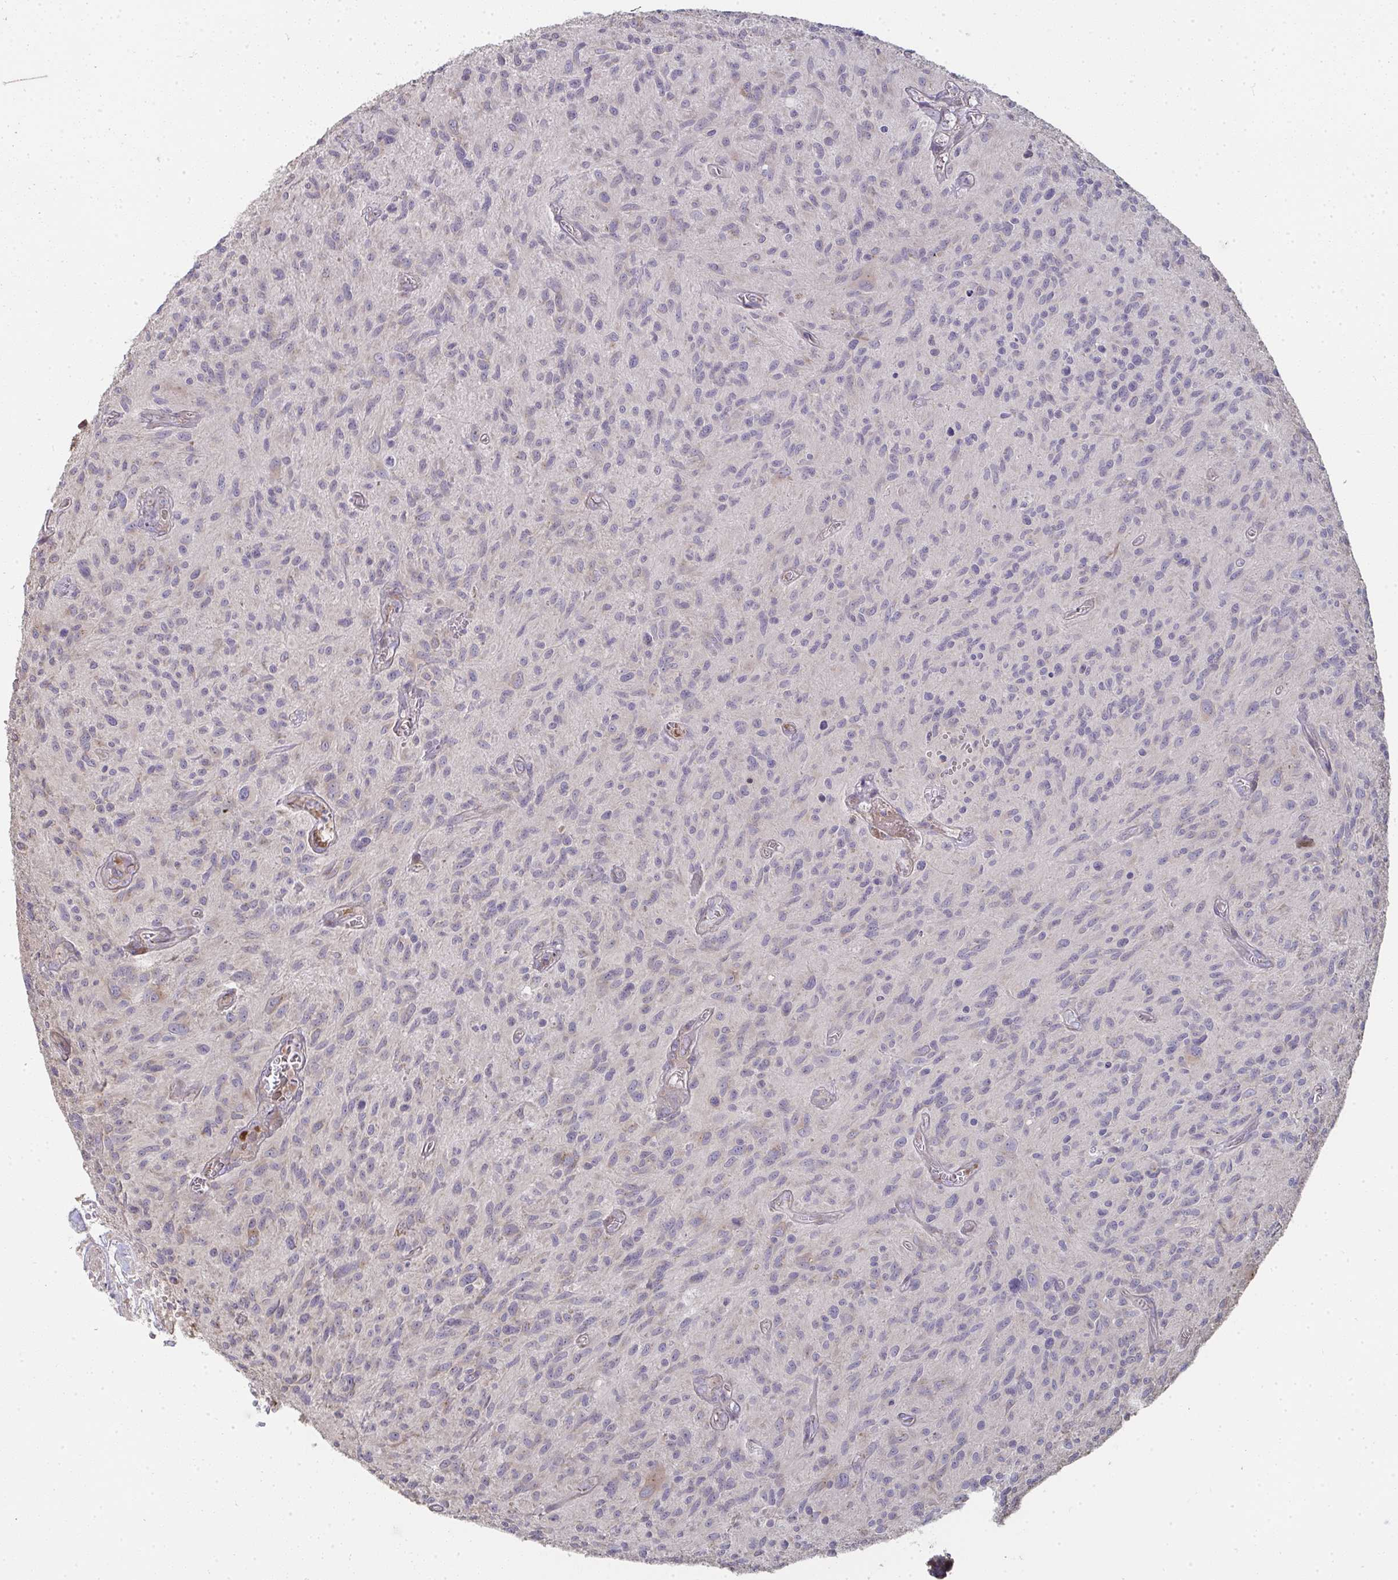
{"staining": {"intensity": "negative", "quantity": "none", "location": "none"}, "tissue": "glioma", "cell_type": "Tumor cells", "image_type": "cancer", "snomed": [{"axis": "morphology", "description": "Glioma, malignant, High grade"}, {"axis": "topography", "description": "Brain"}], "caption": "Immunohistochemical staining of human malignant glioma (high-grade) demonstrates no significant staining in tumor cells. (DAB IHC, high magnification).", "gene": "ZFYVE28", "patient": {"sex": "male", "age": 75}}